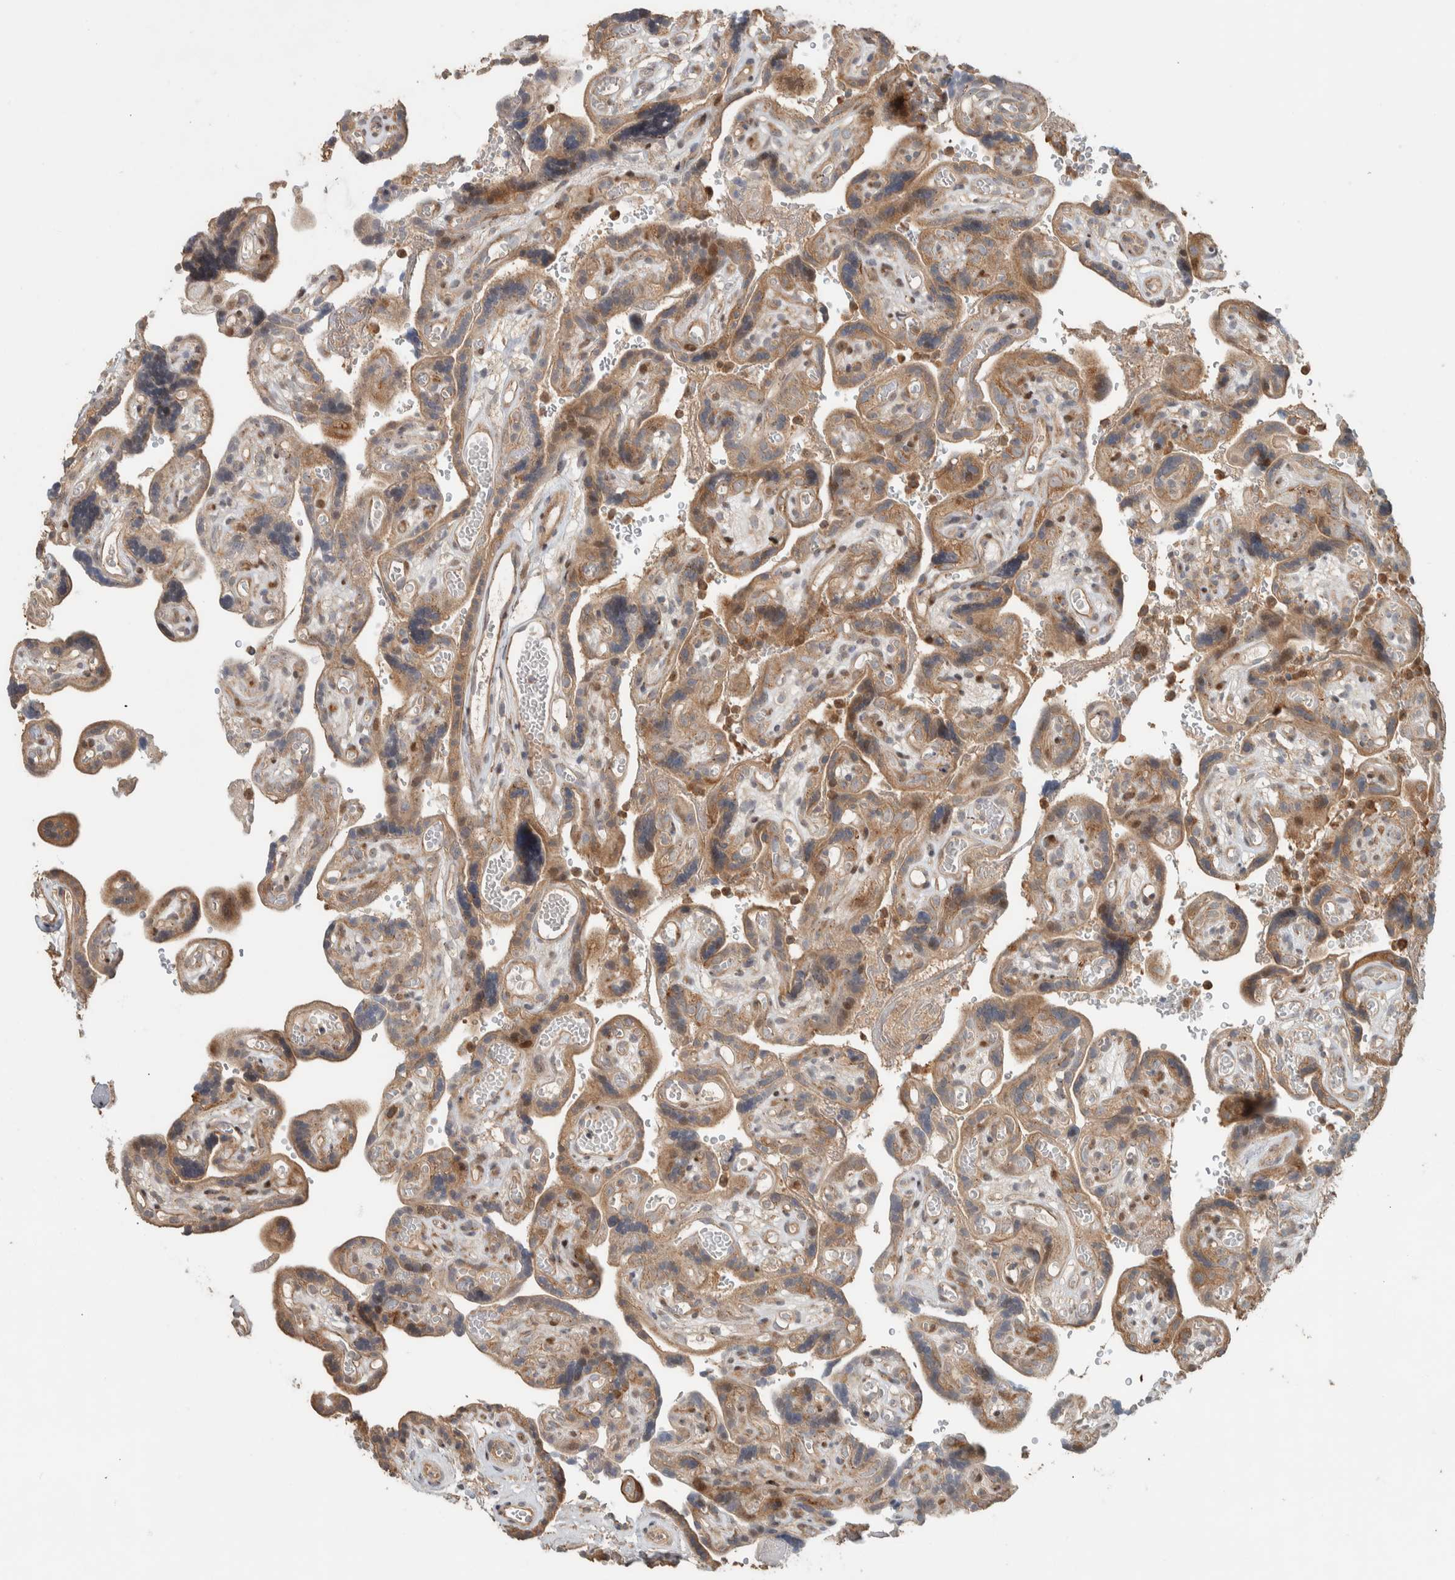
{"staining": {"intensity": "moderate", "quantity": ">75%", "location": "cytoplasmic/membranous"}, "tissue": "placenta", "cell_type": "Decidual cells", "image_type": "normal", "snomed": [{"axis": "morphology", "description": "Normal tissue, NOS"}, {"axis": "topography", "description": "Placenta"}], "caption": "The histopathology image shows immunohistochemical staining of normal placenta. There is moderate cytoplasmic/membranous staining is identified in approximately >75% of decidual cells.", "gene": "CNTROB", "patient": {"sex": "female", "age": 30}}